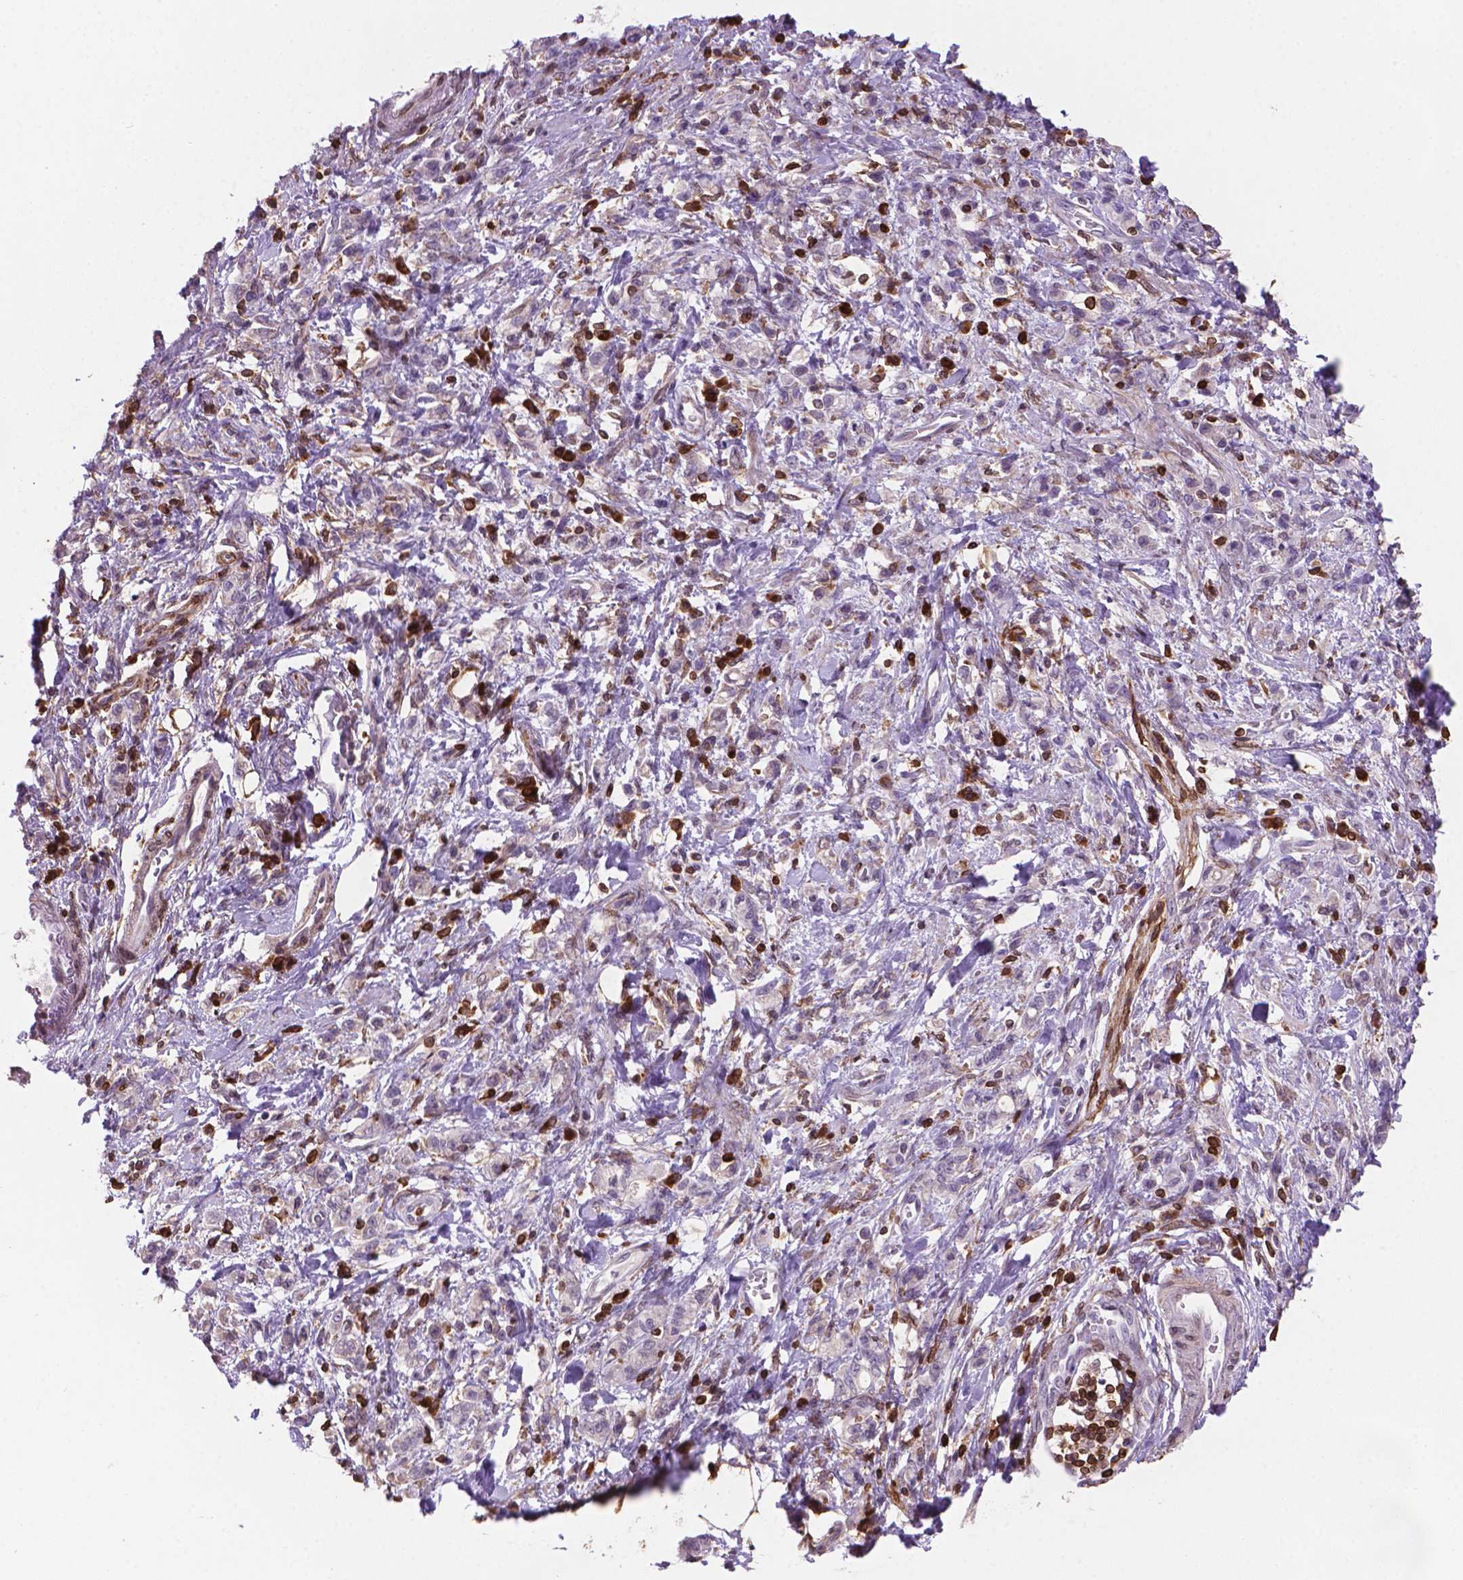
{"staining": {"intensity": "negative", "quantity": "none", "location": "none"}, "tissue": "stomach cancer", "cell_type": "Tumor cells", "image_type": "cancer", "snomed": [{"axis": "morphology", "description": "Adenocarcinoma, NOS"}, {"axis": "topography", "description": "Stomach"}], "caption": "Photomicrograph shows no protein staining in tumor cells of adenocarcinoma (stomach) tissue.", "gene": "BCL2", "patient": {"sex": "male", "age": 77}}